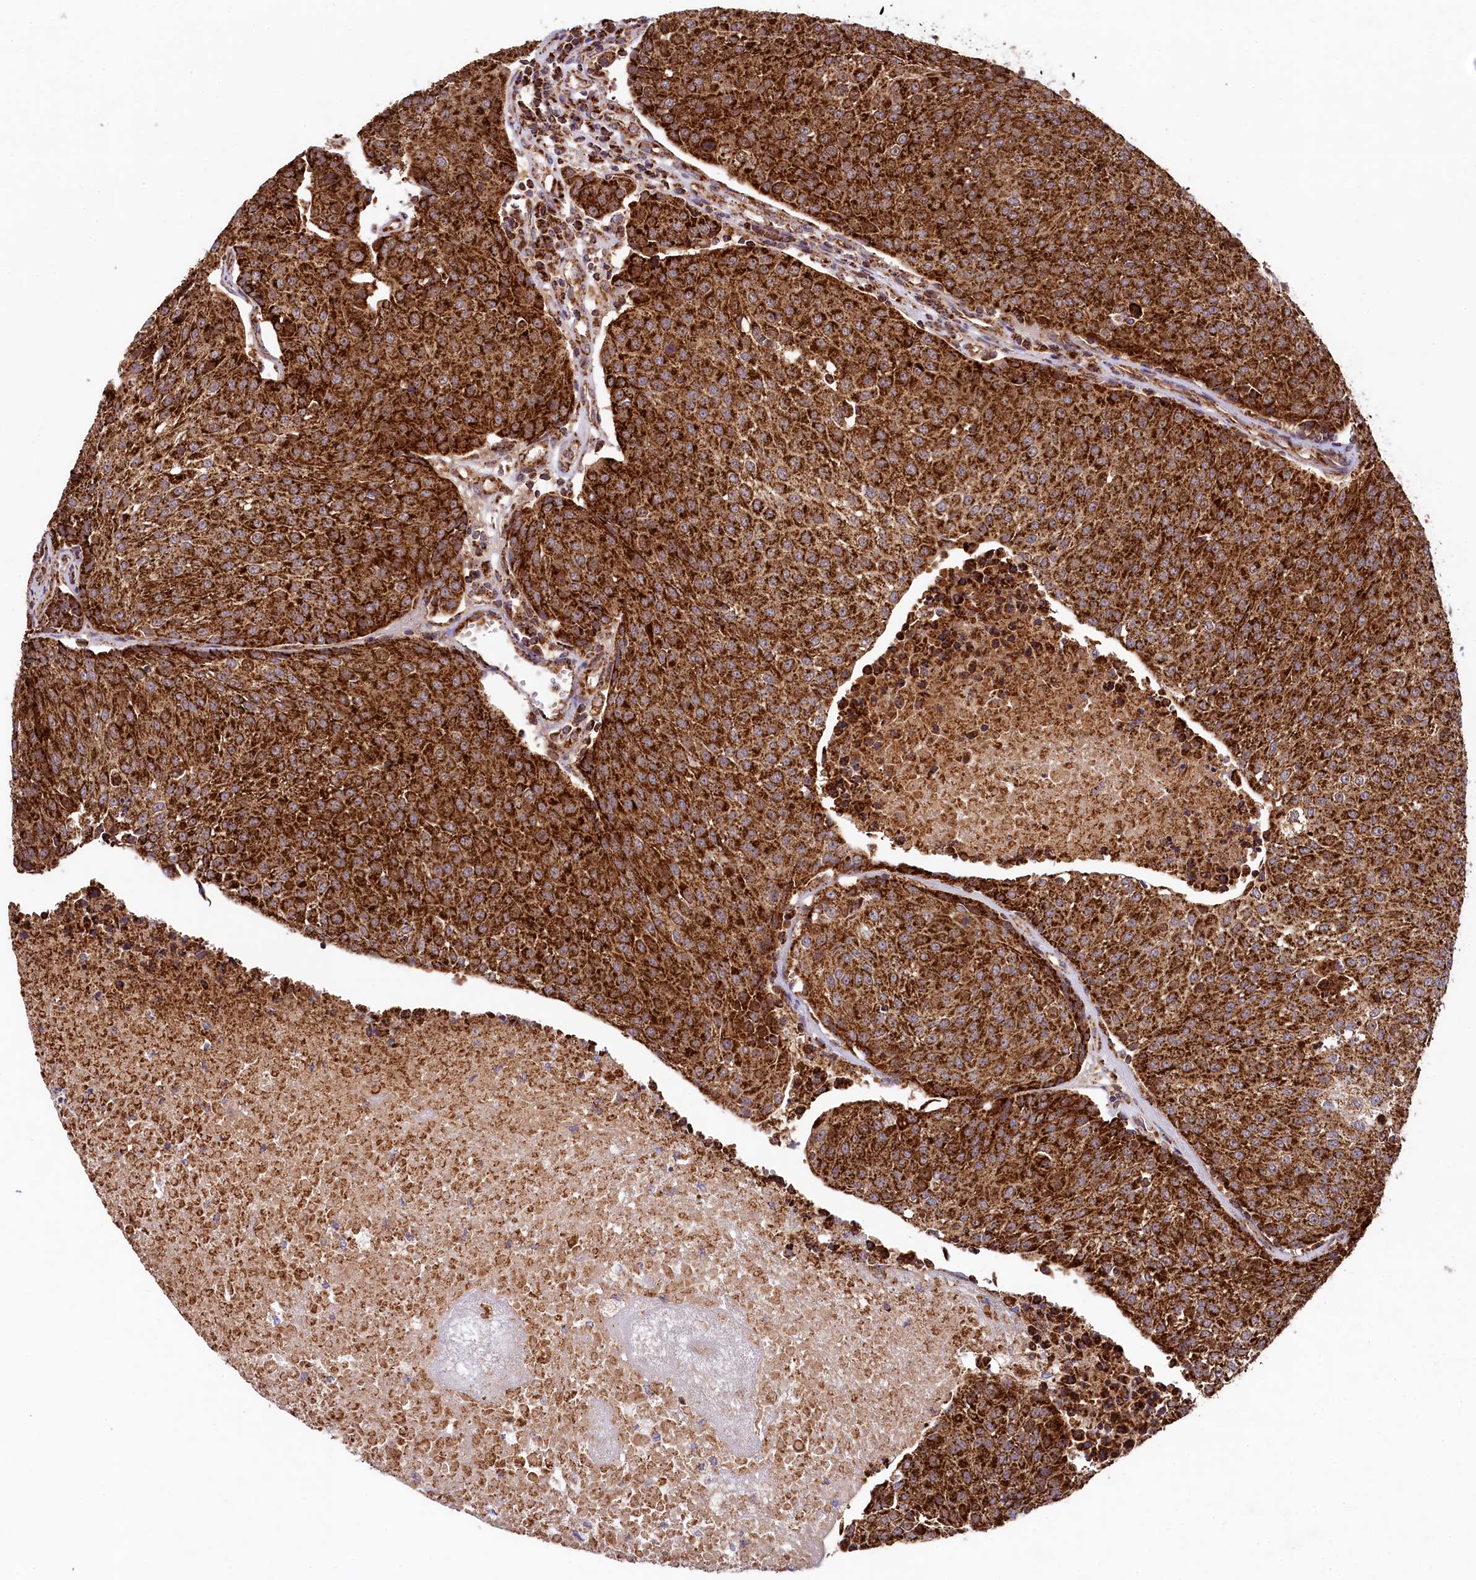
{"staining": {"intensity": "strong", "quantity": ">75%", "location": "cytoplasmic/membranous"}, "tissue": "urothelial cancer", "cell_type": "Tumor cells", "image_type": "cancer", "snomed": [{"axis": "morphology", "description": "Urothelial carcinoma, High grade"}, {"axis": "topography", "description": "Urinary bladder"}], "caption": "Immunohistochemistry (IHC) of urothelial cancer demonstrates high levels of strong cytoplasmic/membranous positivity in about >75% of tumor cells. (Brightfield microscopy of DAB IHC at high magnification).", "gene": "CLYBL", "patient": {"sex": "female", "age": 85}}